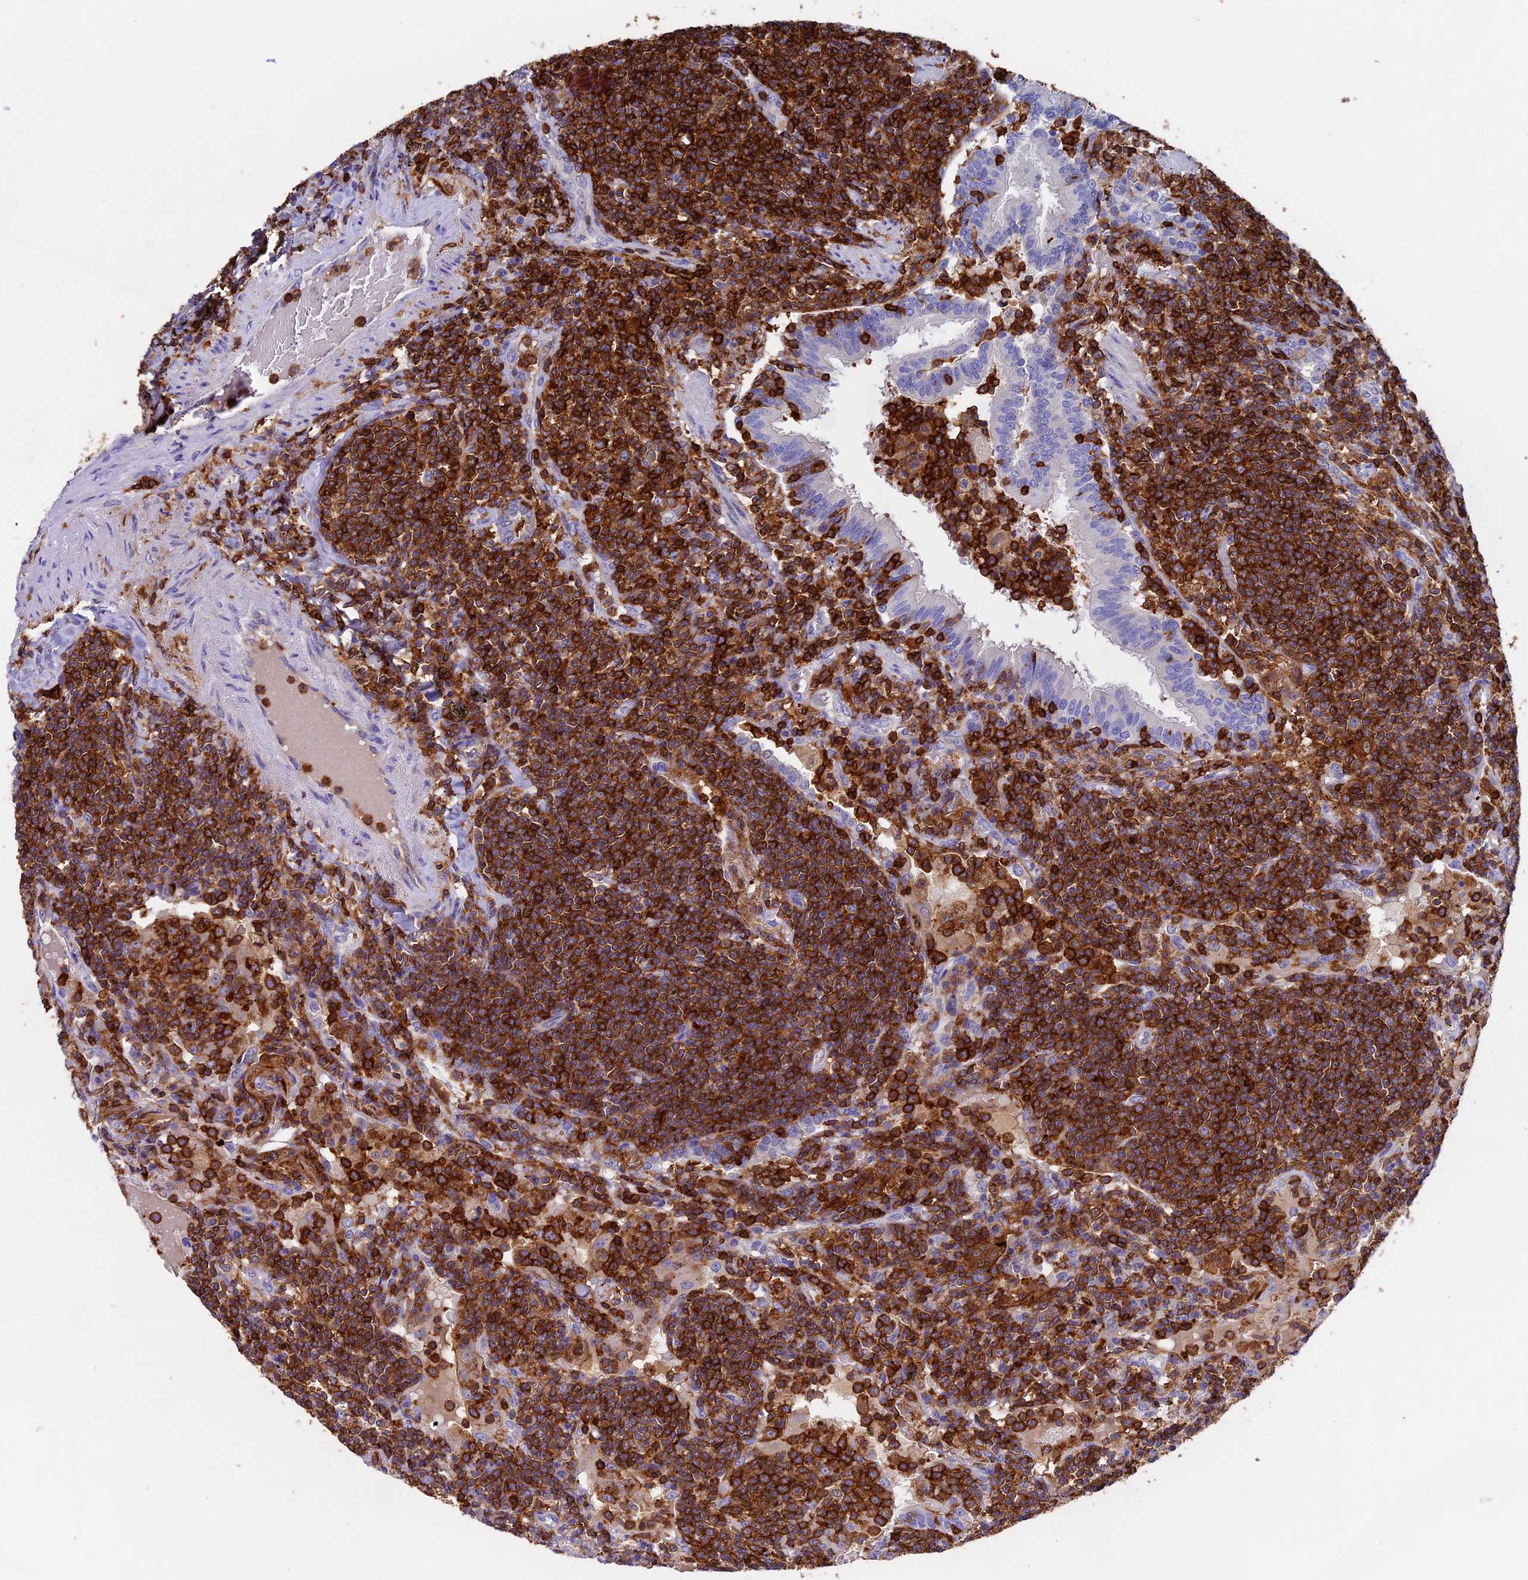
{"staining": {"intensity": "strong", "quantity": ">75%", "location": "cytoplasmic/membranous"}, "tissue": "lymphoma", "cell_type": "Tumor cells", "image_type": "cancer", "snomed": [{"axis": "morphology", "description": "Malignant lymphoma, non-Hodgkin's type, Low grade"}, {"axis": "topography", "description": "Lung"}], "caption": "Protein staining reveals strong cytoplasmic/membranous staining in approximately >75% of tumor cells in lymphoma. (Brightfield microscopy of DAB IHC at high magnification).", "gene": "ADAT1", "patient": {"sex": "female", "age": 71}}